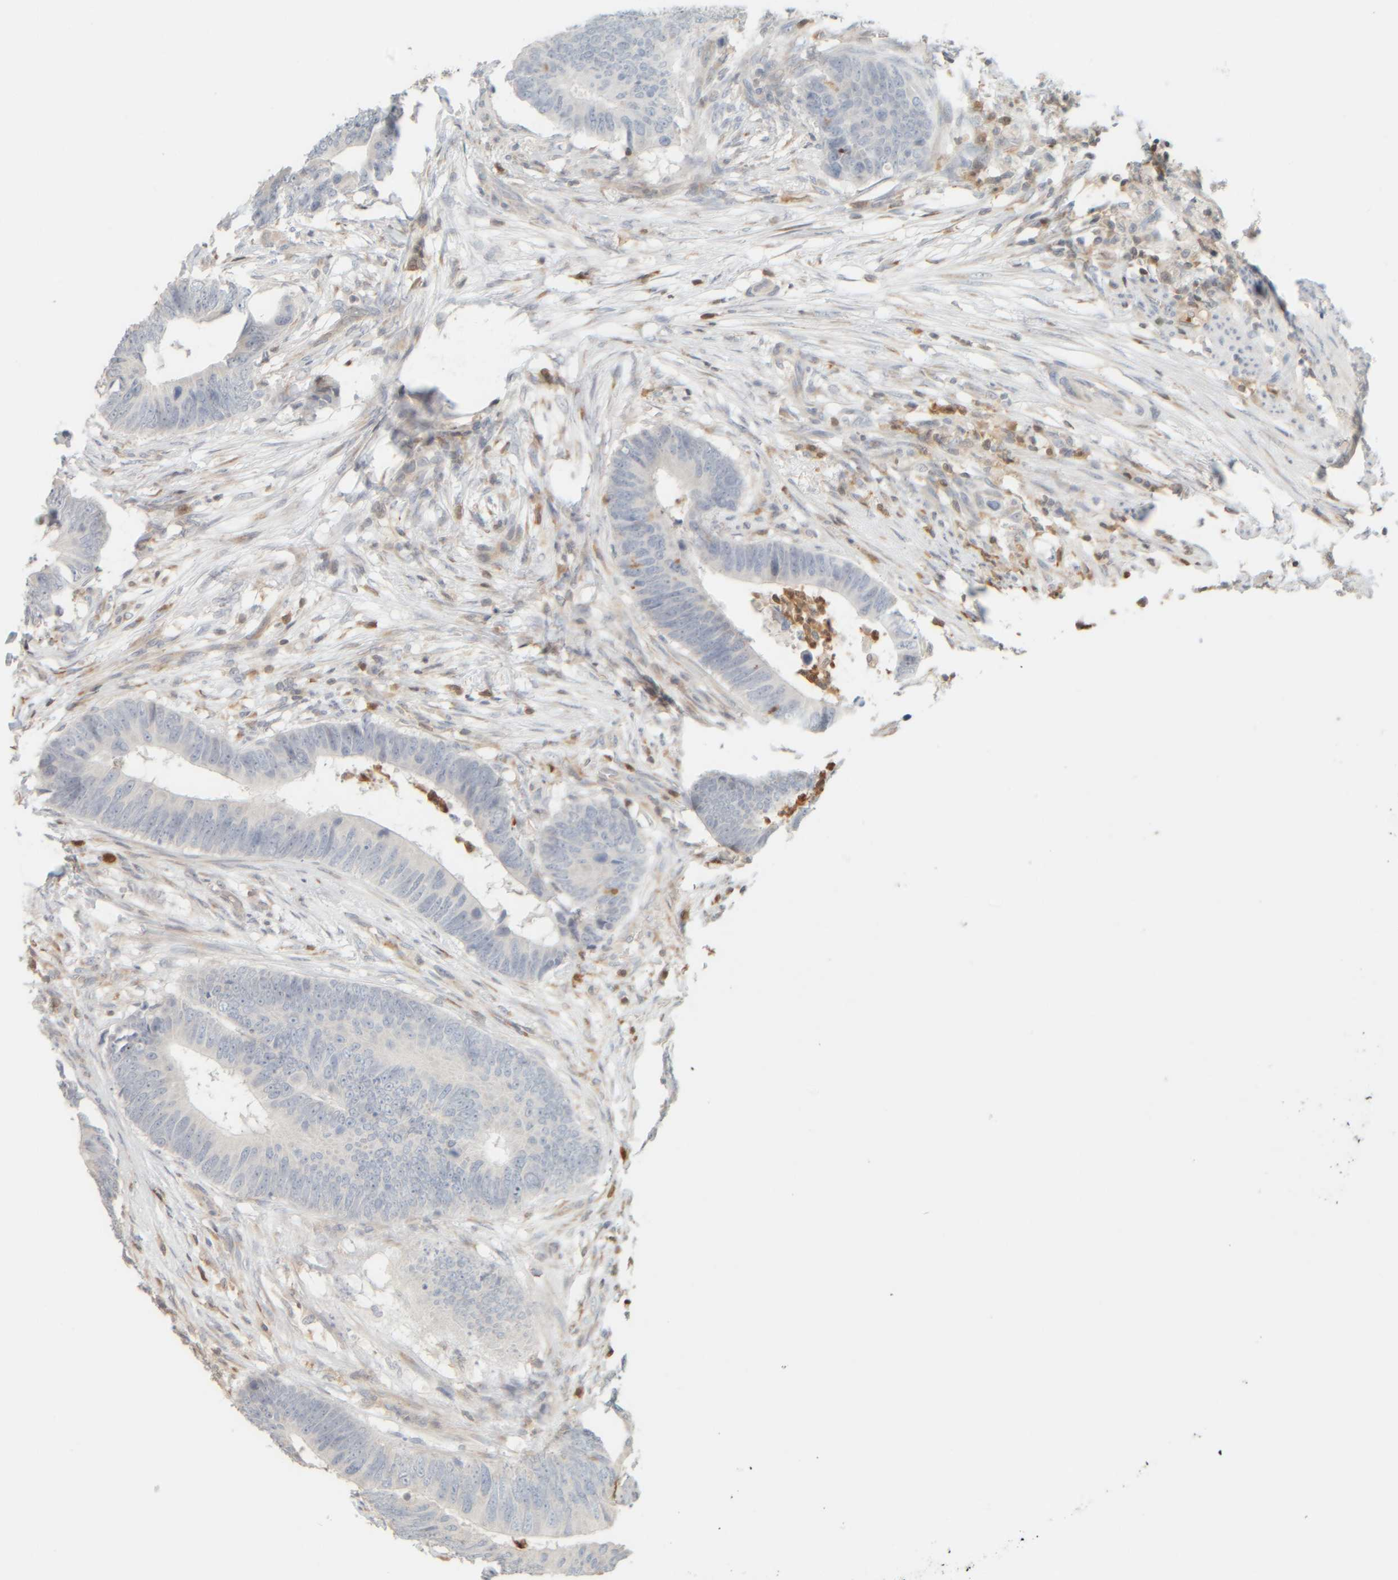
{"staining": {"intensity": "negative", "quantity": "none", "location": "none"}, "tissue": "colorectal cancer", "cell_type": "Tumor cells", "image_type": "cancer", "snomed": [{"axis": "morphology", "description": "Adenocarcinoma, NOS"}, {"axis": "topography", "description": "Colon"}], "caption": "The photomicrograph exhibits no significant positivity in tumor cells of colorectal cancer.", "gene": "PTGES3L-AARSD1", "patient": {"sex": "male", "age": 56}}